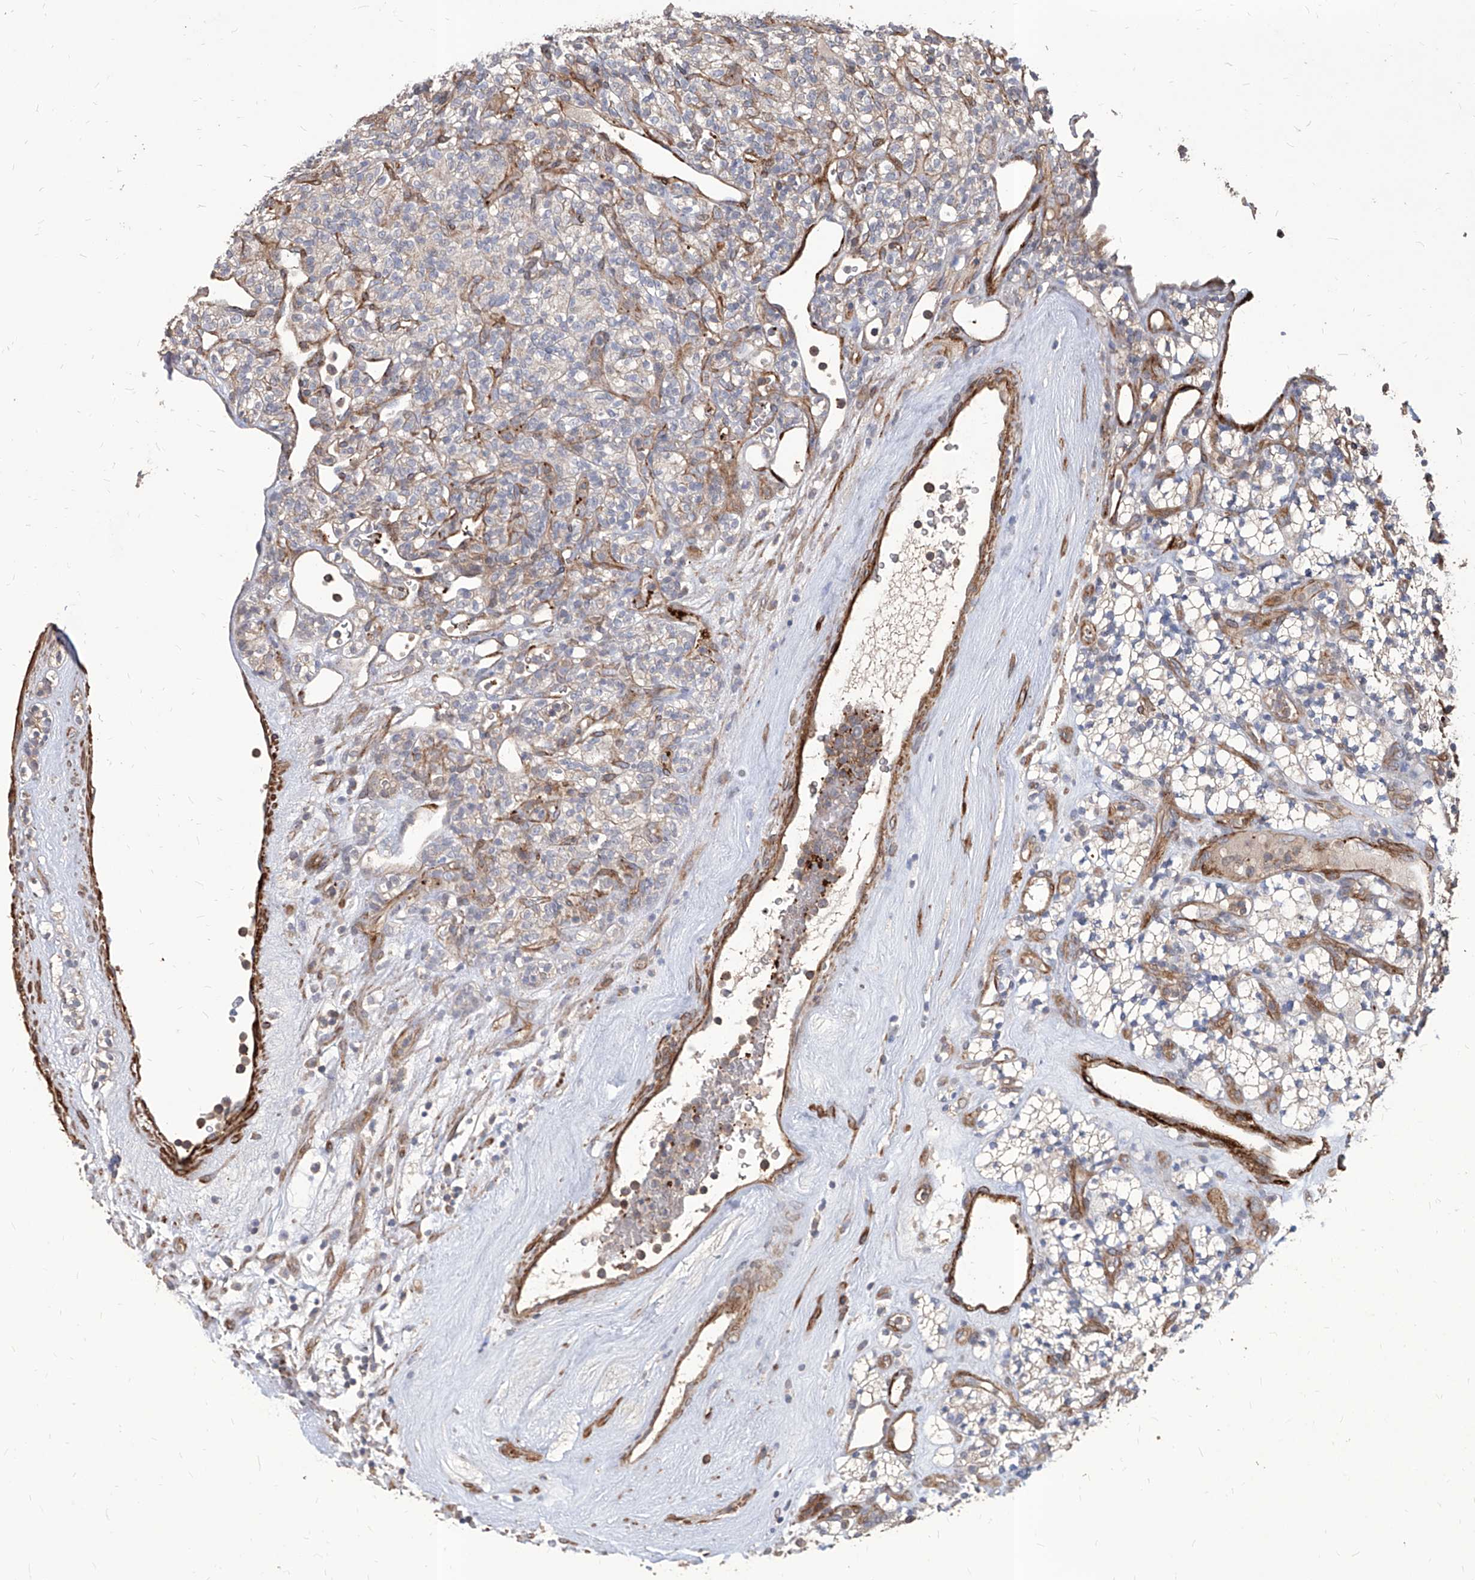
{"staining": {"intensity": "negative", "quantity": "none", "location": "none"}, "tissue": "renal cancer", "cell_type": "Tumor cells", "image_type": "cancer", "snomed": [{"axis": "morphology", "description": "Adenocarcinoma, NOS"}, {"axis": "topography", "description": "Kidney"}], "caption": "There is no significant expression in tumor cells of renal cancer.", "gene": "FAM83B", "patient": {"sex": "male", "age": 77}}